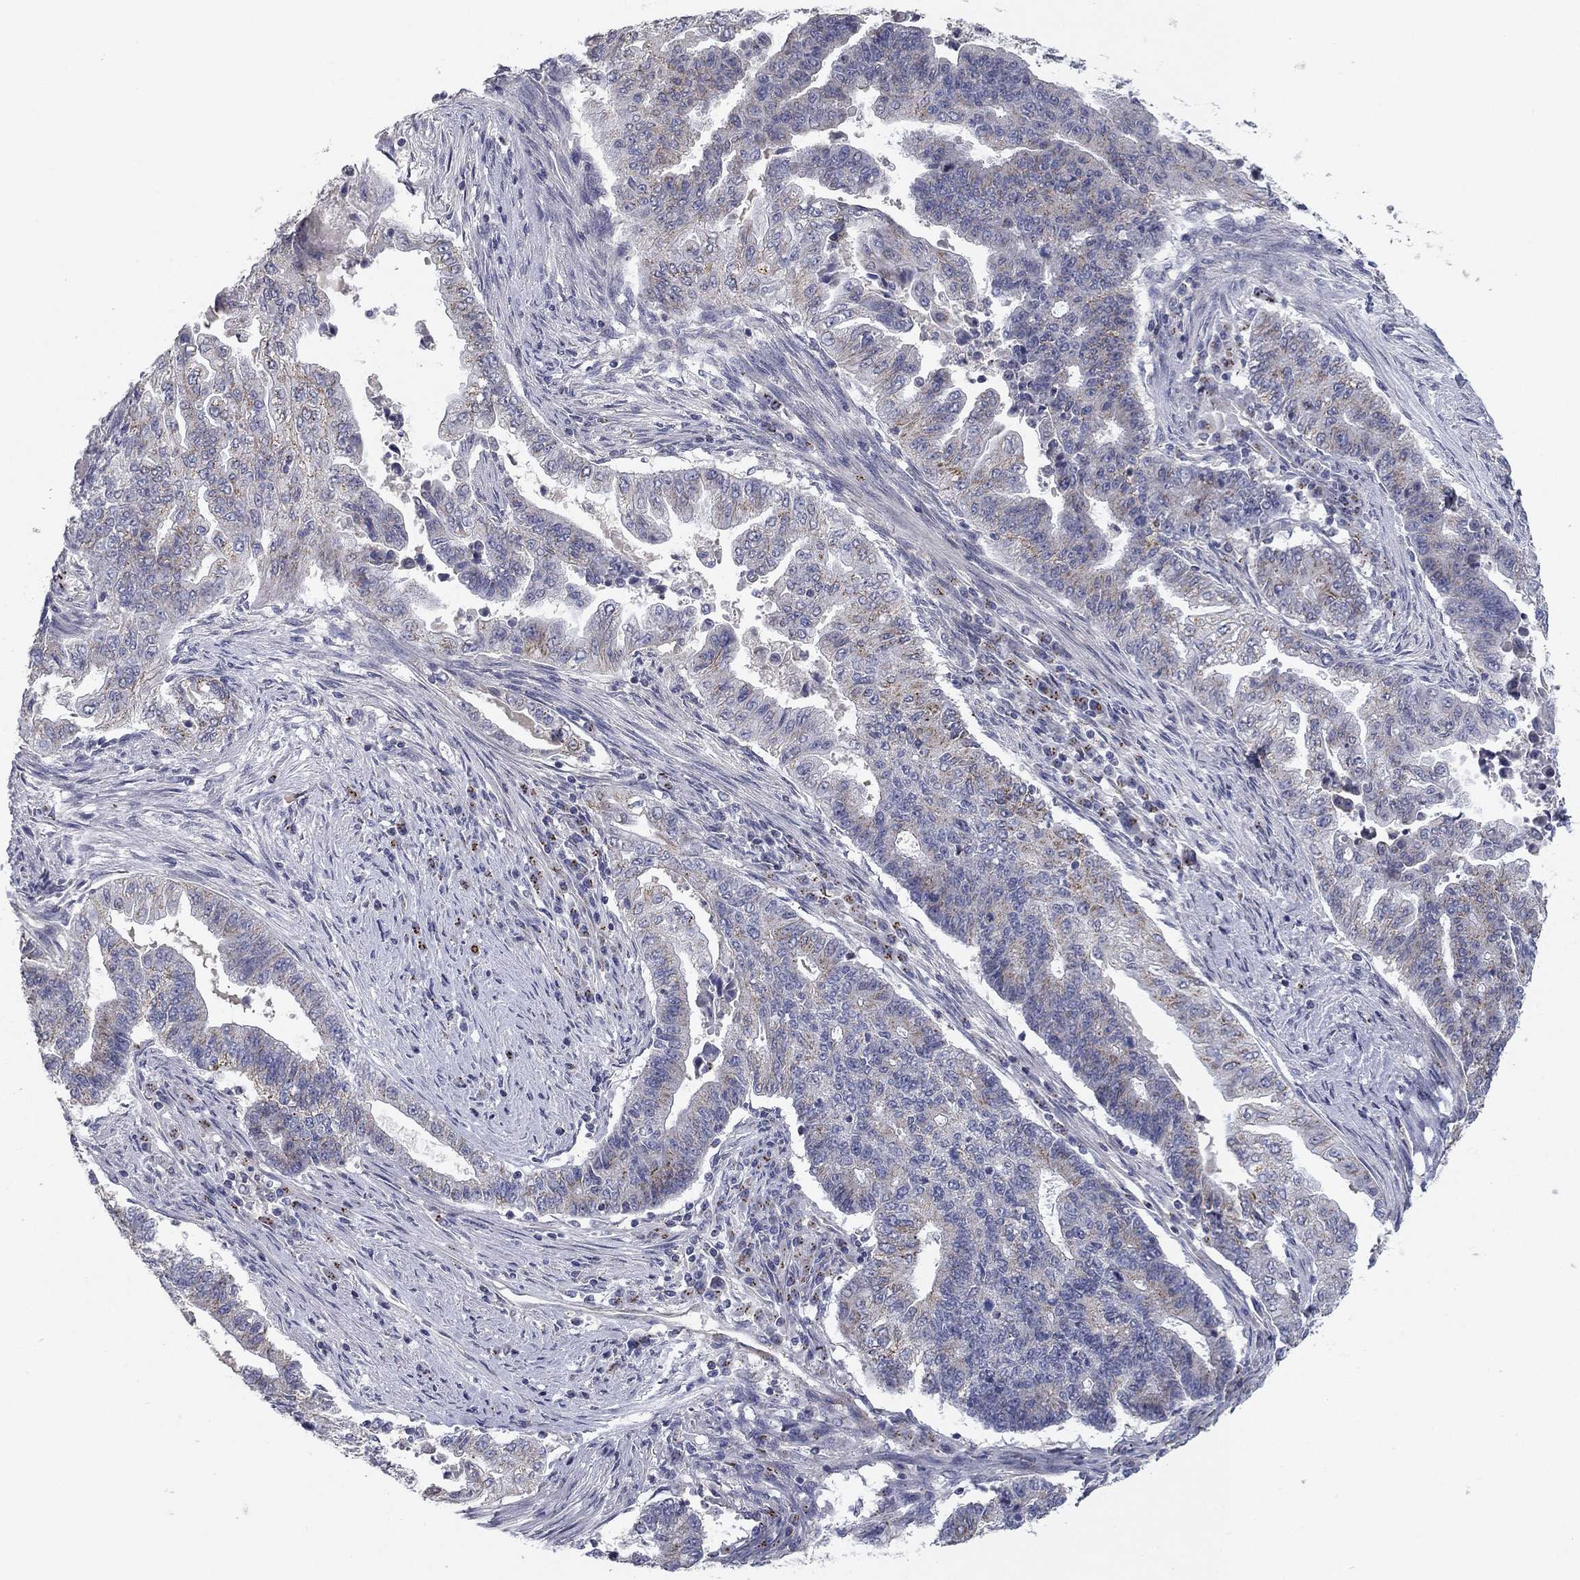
{"staining": {"intensity": "negative", "quantity": "none", "location": "none"}, "tissue": "endometrial cancer", "cell_type": "Tumor cells", "image_type": "cancer", "snomed": [{"axis": "morphology", "description": "Adenocarcinoma, NOS"}, {"axis": "topography", "description": "Uterus"}, {"axis": "topography", "description": "Endometrium"}], "caption": "The photomicrograph reveals no staining of tumor cells in endometrial cancer (adenocarcinoma).", "gene": "SEPTIN3", "patient": {"sex": "female", "age": 54}}